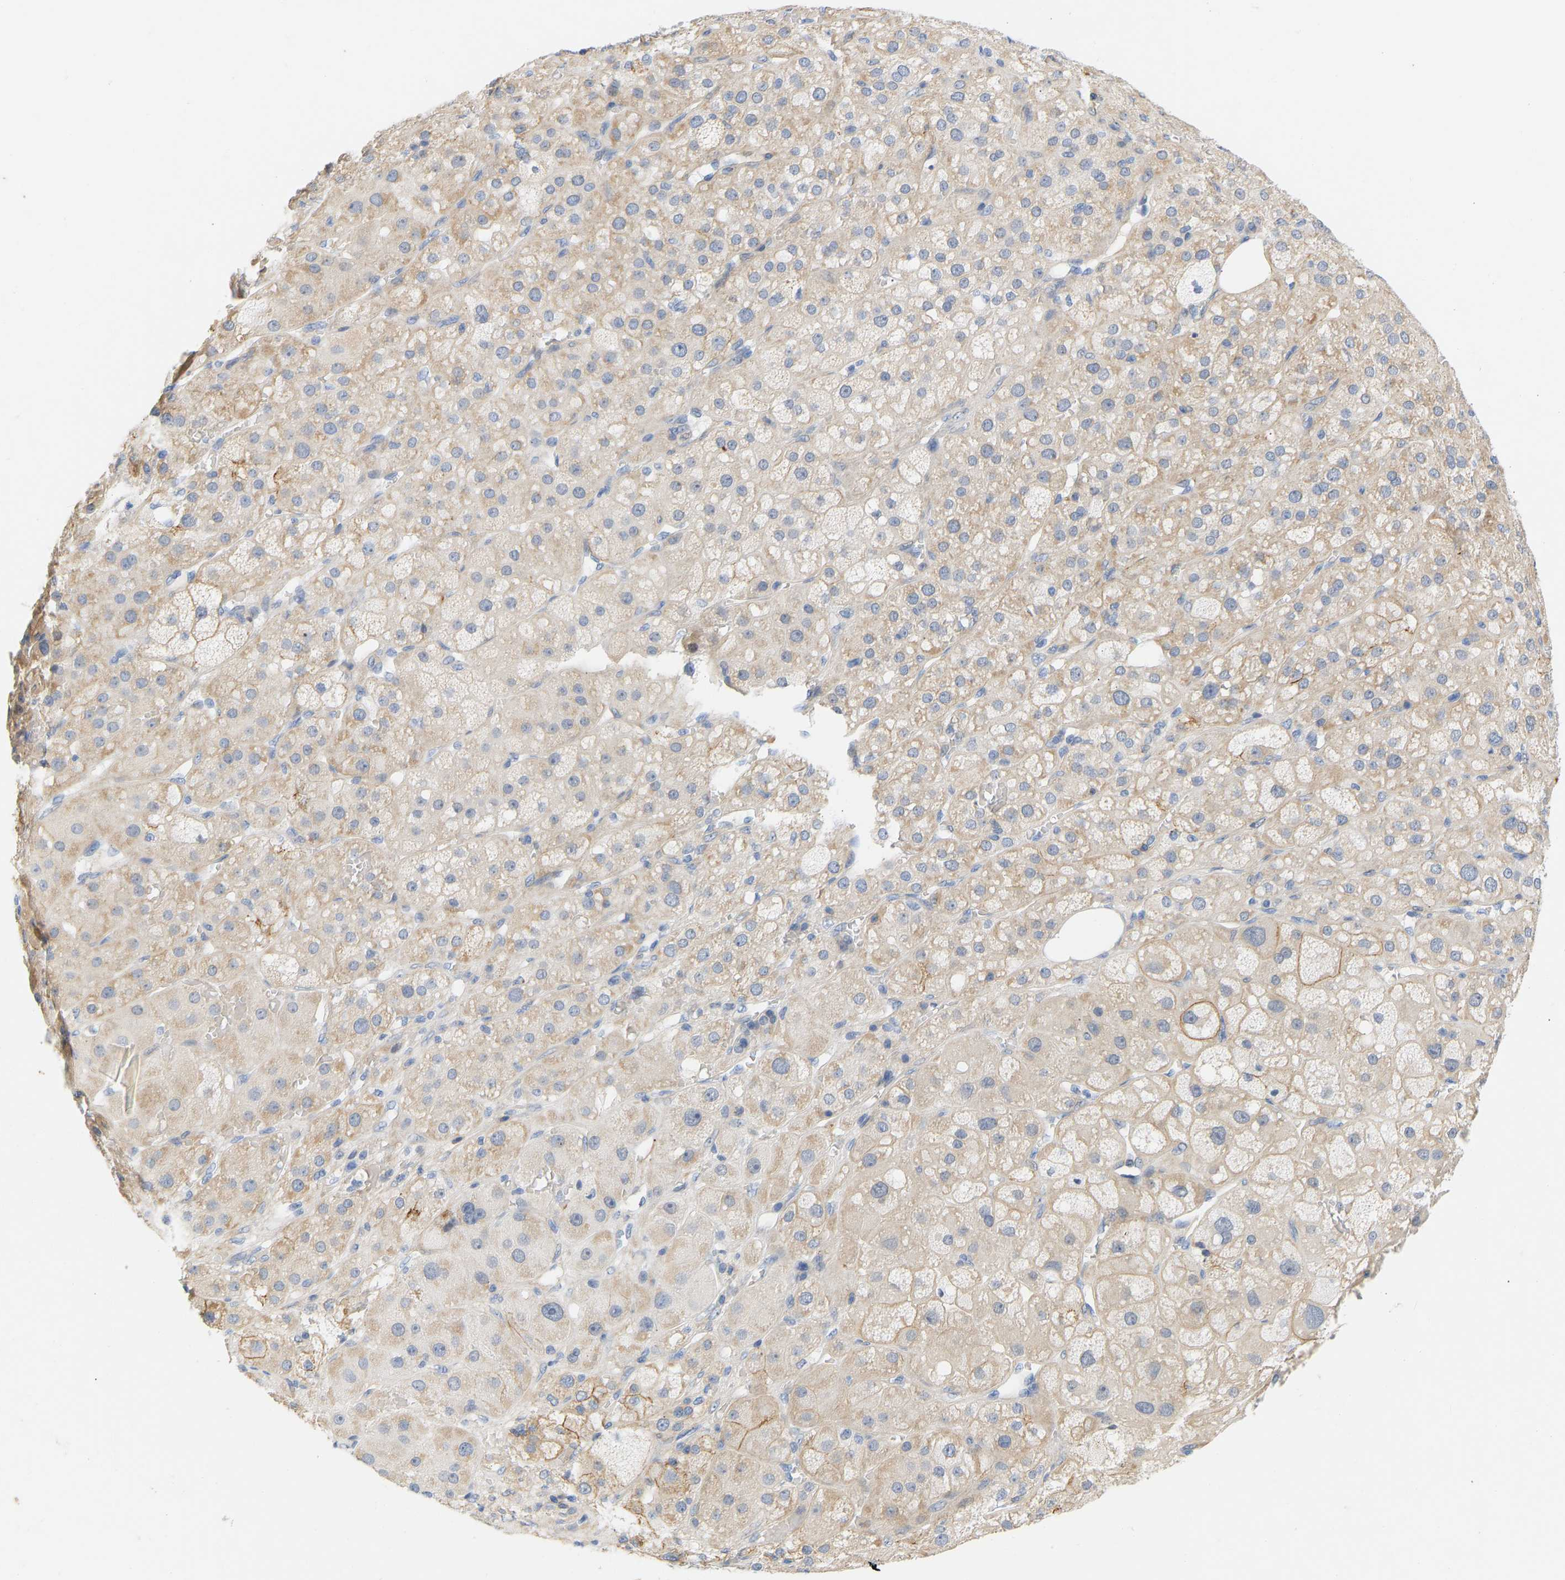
{"staining": {"intensity": "weak", "quantity": ">75%", "location": "cytoplasmic/membranous"}, "tissue": "adrenal gland", "cell_type": "Glandular cells", "image_type": "normal", "snomed": [{"axis": "morphology", "description": "Normal tissue, NOS"}, {"axis": "topography", "description": "Adrenal gland"}], "caption": "Adrenal gland stained with a brown dye shows weak cytoplasmic/membranous positive expression in approximately >75% of glandular cells.", "gene": "BVES", "patient": {"sex": "female", "age": 47}}